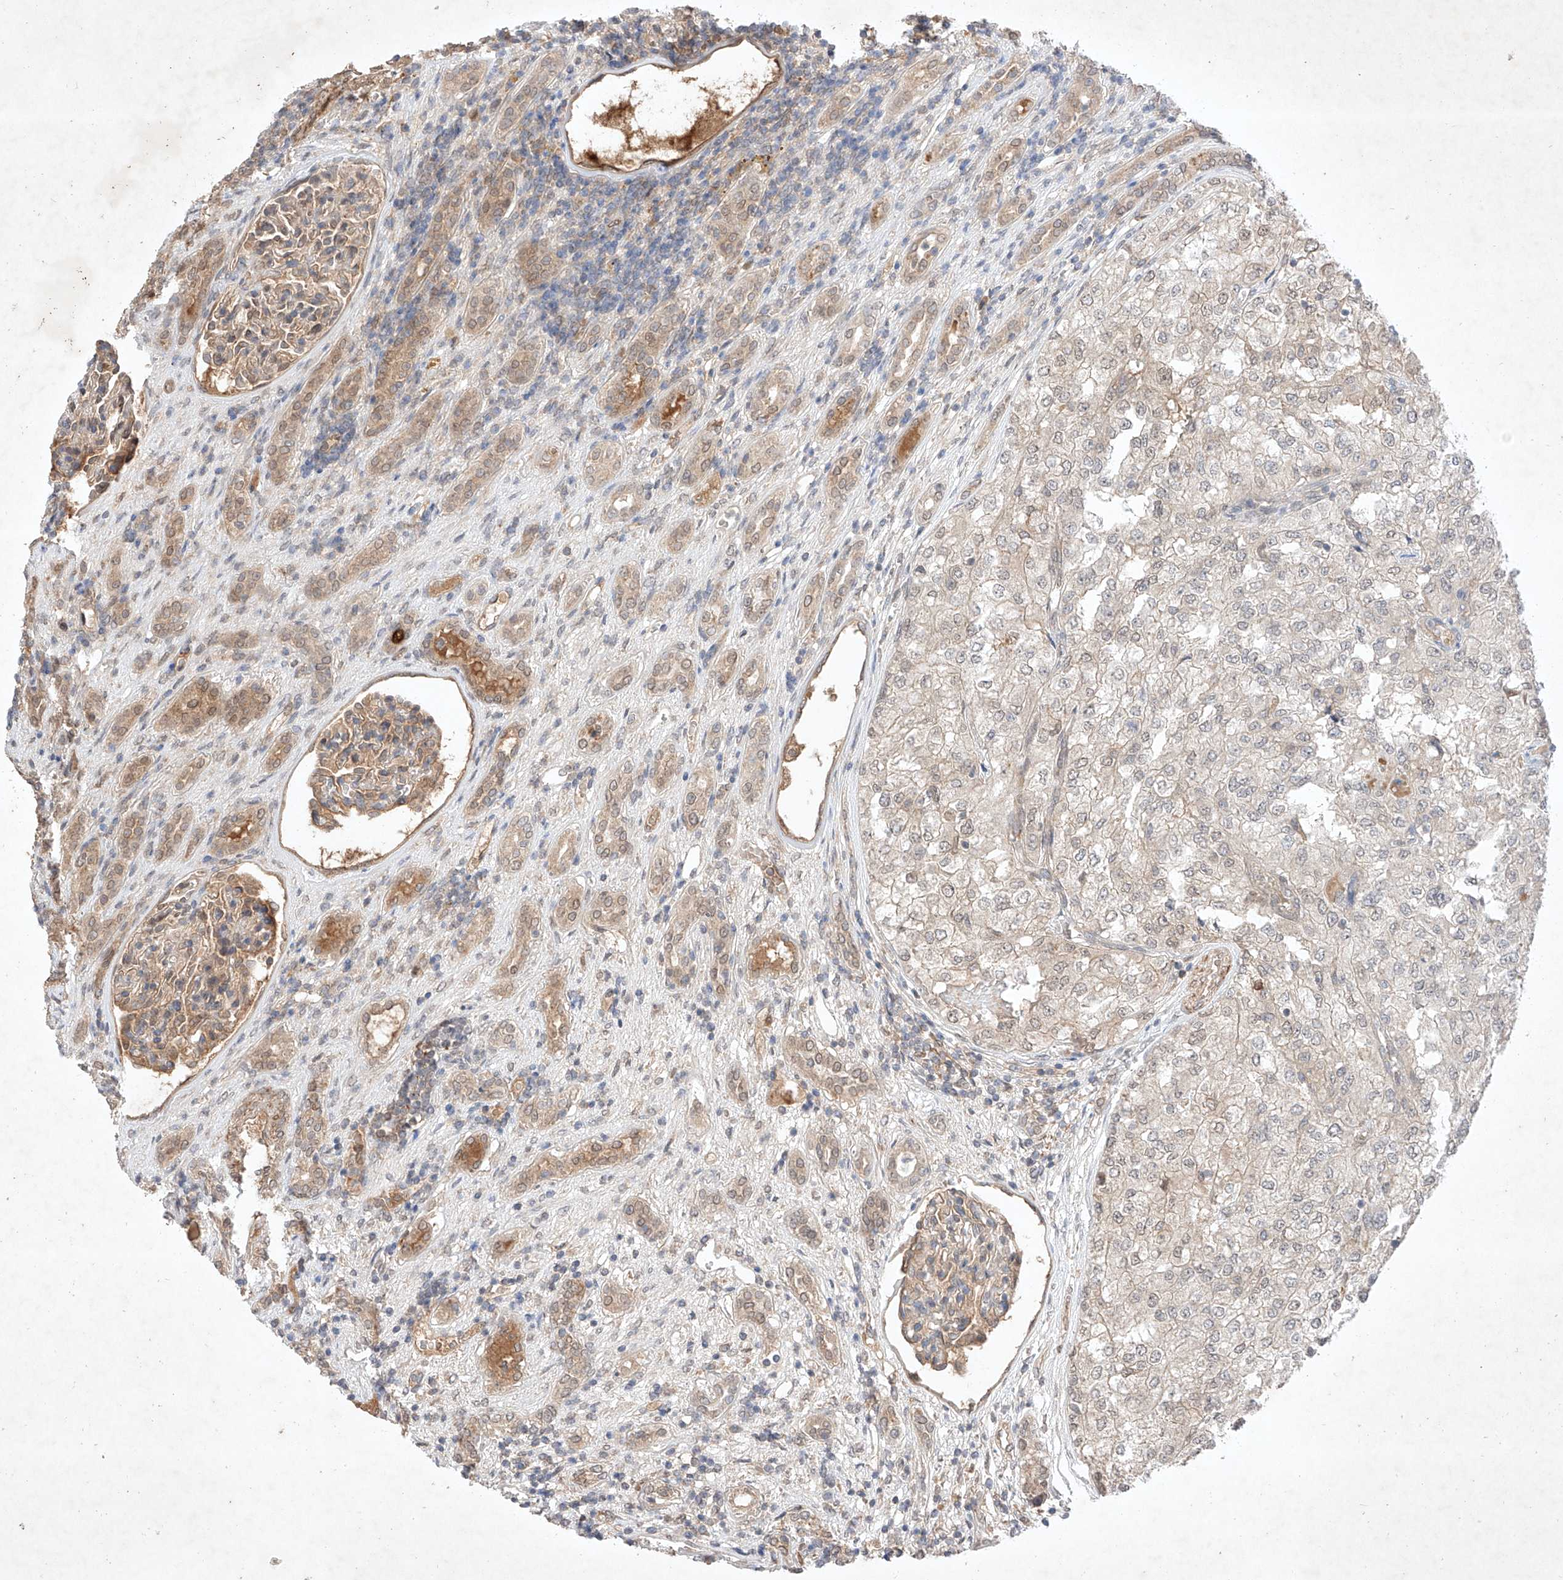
{"staining": {"intensity": "weak", "quantity": "<25%", "location": "cytoplasmic/membranous"}, "tissue": "renal cancer", "cell_type": "Tumor cells", "image_type": "cancer", "snomed": [{"axis": "morphology", "description": "Adenocarcinoma, NOS"}, {"axis": "topography", "description": "Kidney"}], "caption": "A high-resolution histopathology image shows IHC staining of renal cancer, which demonstrates no significant staining in tumor cells. (Brightfield microscopy of DAB immunohistochemistry at high magnification).", "gene": "ZNF124", "patient": {"sex": "female", "age": 54}}